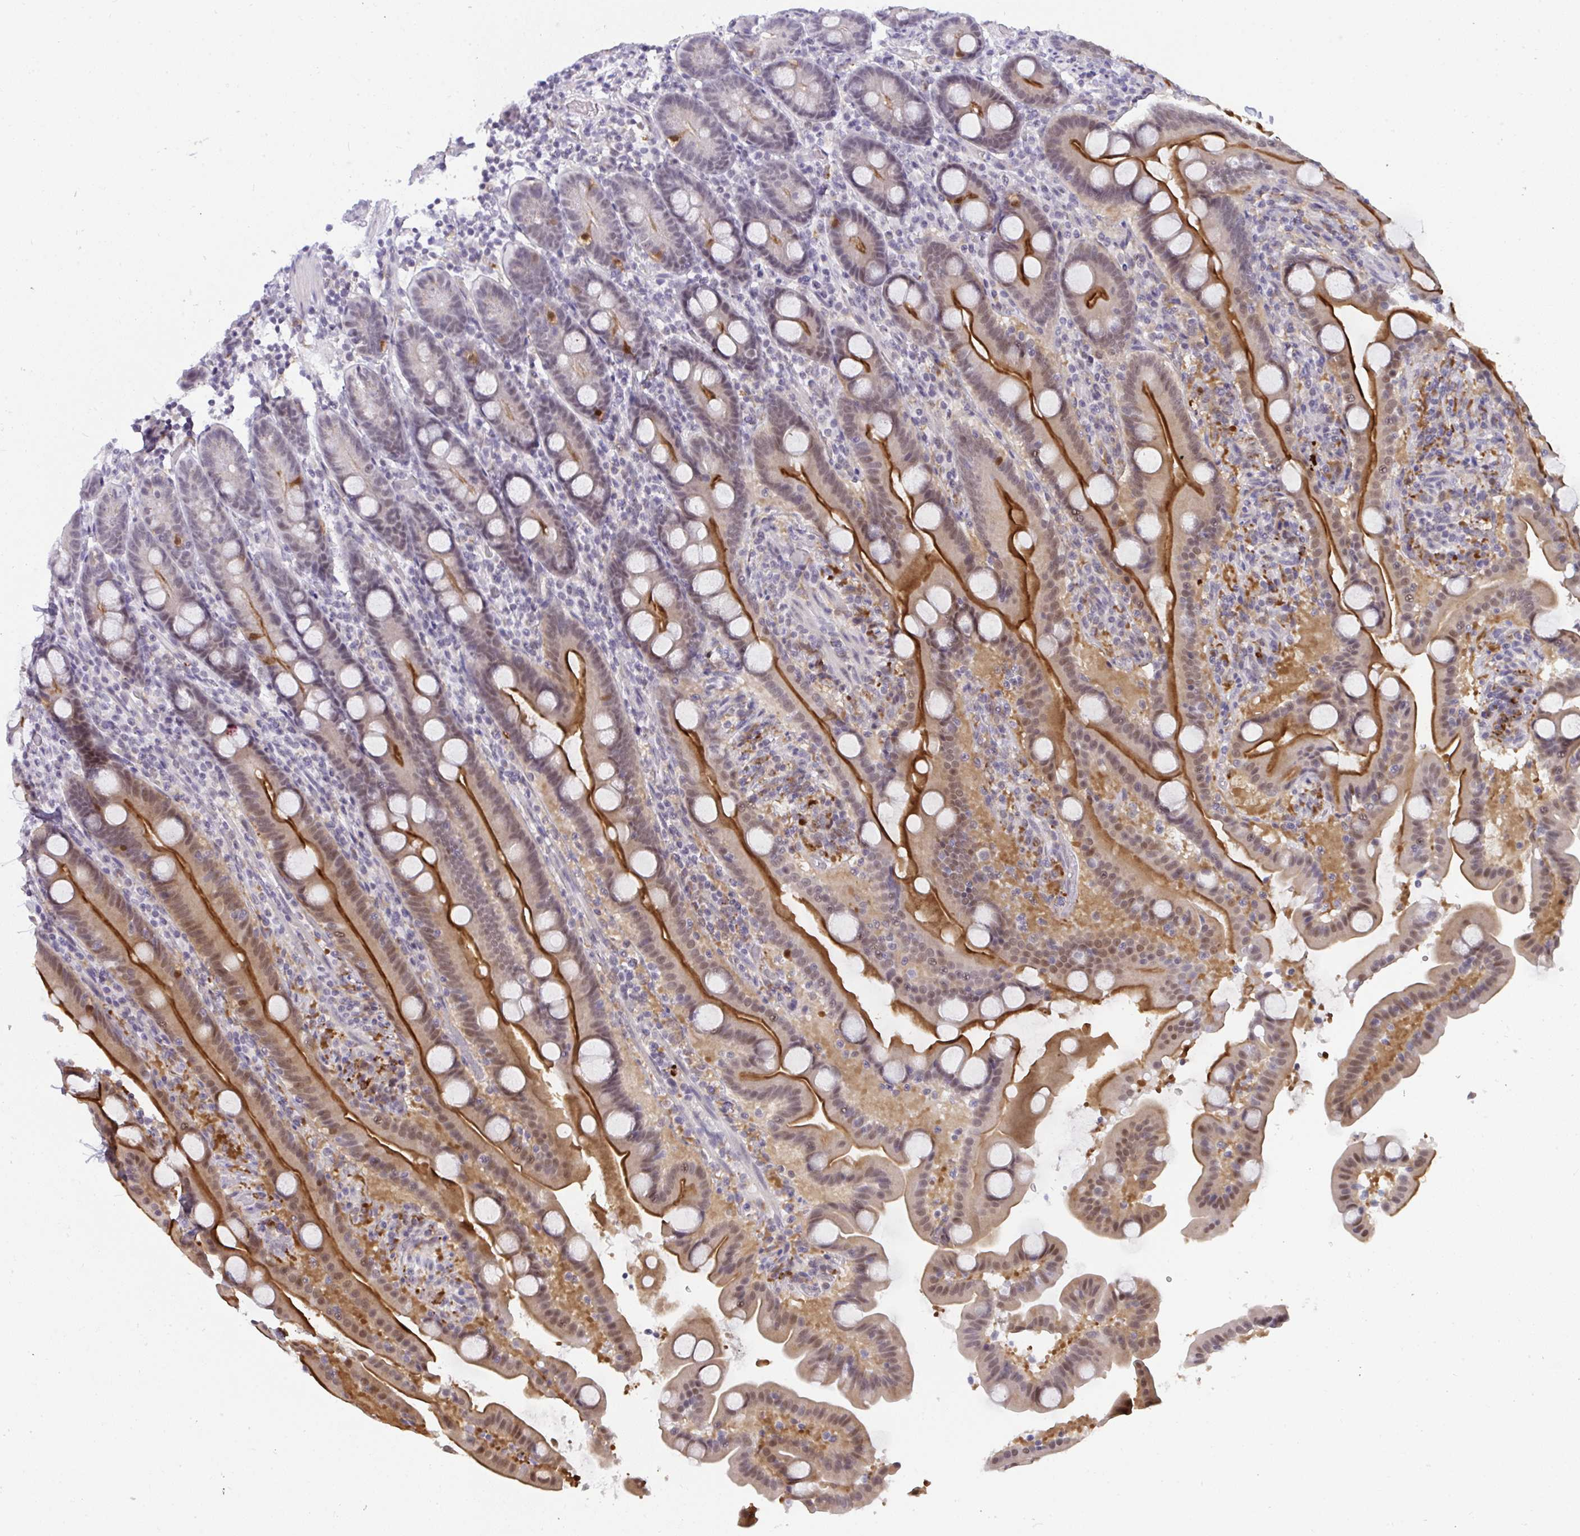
{"staining": {"intensity": "strong", "quantity": "25%-75%", "location": "cytoplasmic/membranous,nuclear"}, "tissue": "duodenum", "cell_type": "Glandular cells", "image_type": "normal", "snomed": [{"axis": "morphology", "description": "Normal tissue, NOS"}, {"axis": "topography", "description": "Duodenum"}], "caption": "Immunohistochemical staining of unremarkable human duodenum reveals high levels of strong cytoplasmic/membranous,nuclear staining in approximately 25%-75% of glandular cells. (Brightfield microscopy of DAB IHC at high magnification).", "gene": "CDK13", "patient": {"sex": "male", "age": 55}}